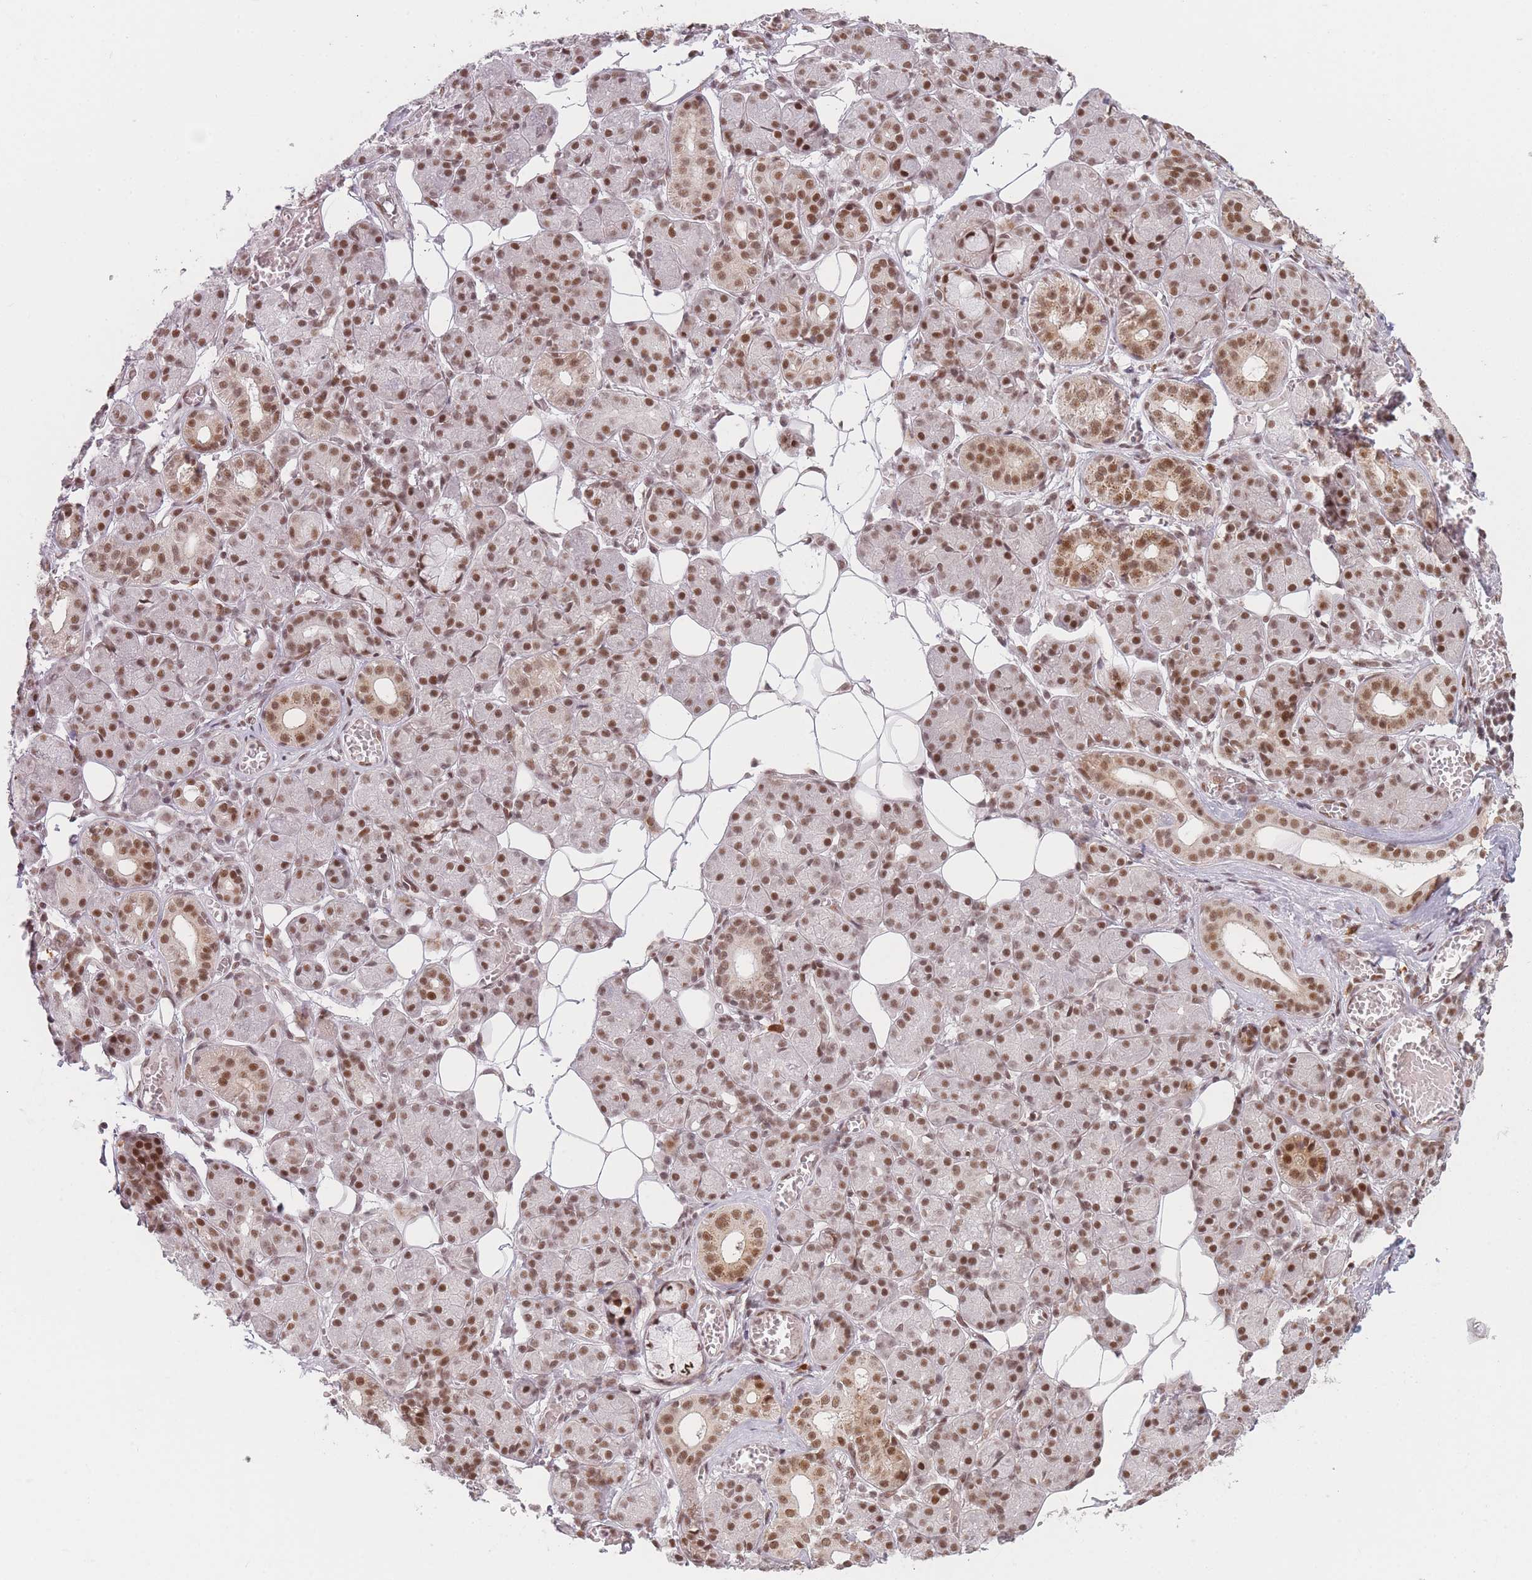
{"staining": {"intensity": "moderate", "quantity": ">75%", "location": "nuclear"}, "tissue": "salivary gland", "cell_type": "Glandular cells", "image_type": "normal", "snomed": [{"axis": "morphology", "description": "Normal tissue, NOS"}, {"axis": "topography", "description": "Salivary gland"}], "caption": "Immunohistochemistry (IHC) (DAB (3,3'-diaminobenzidine)) staining of benign salivary gland demonstrates moderate nuclear protein expression in approximately >75% of glandular cells.", "gene": "SUPT6H", "patient": {"sex": "male", "age": 63}}